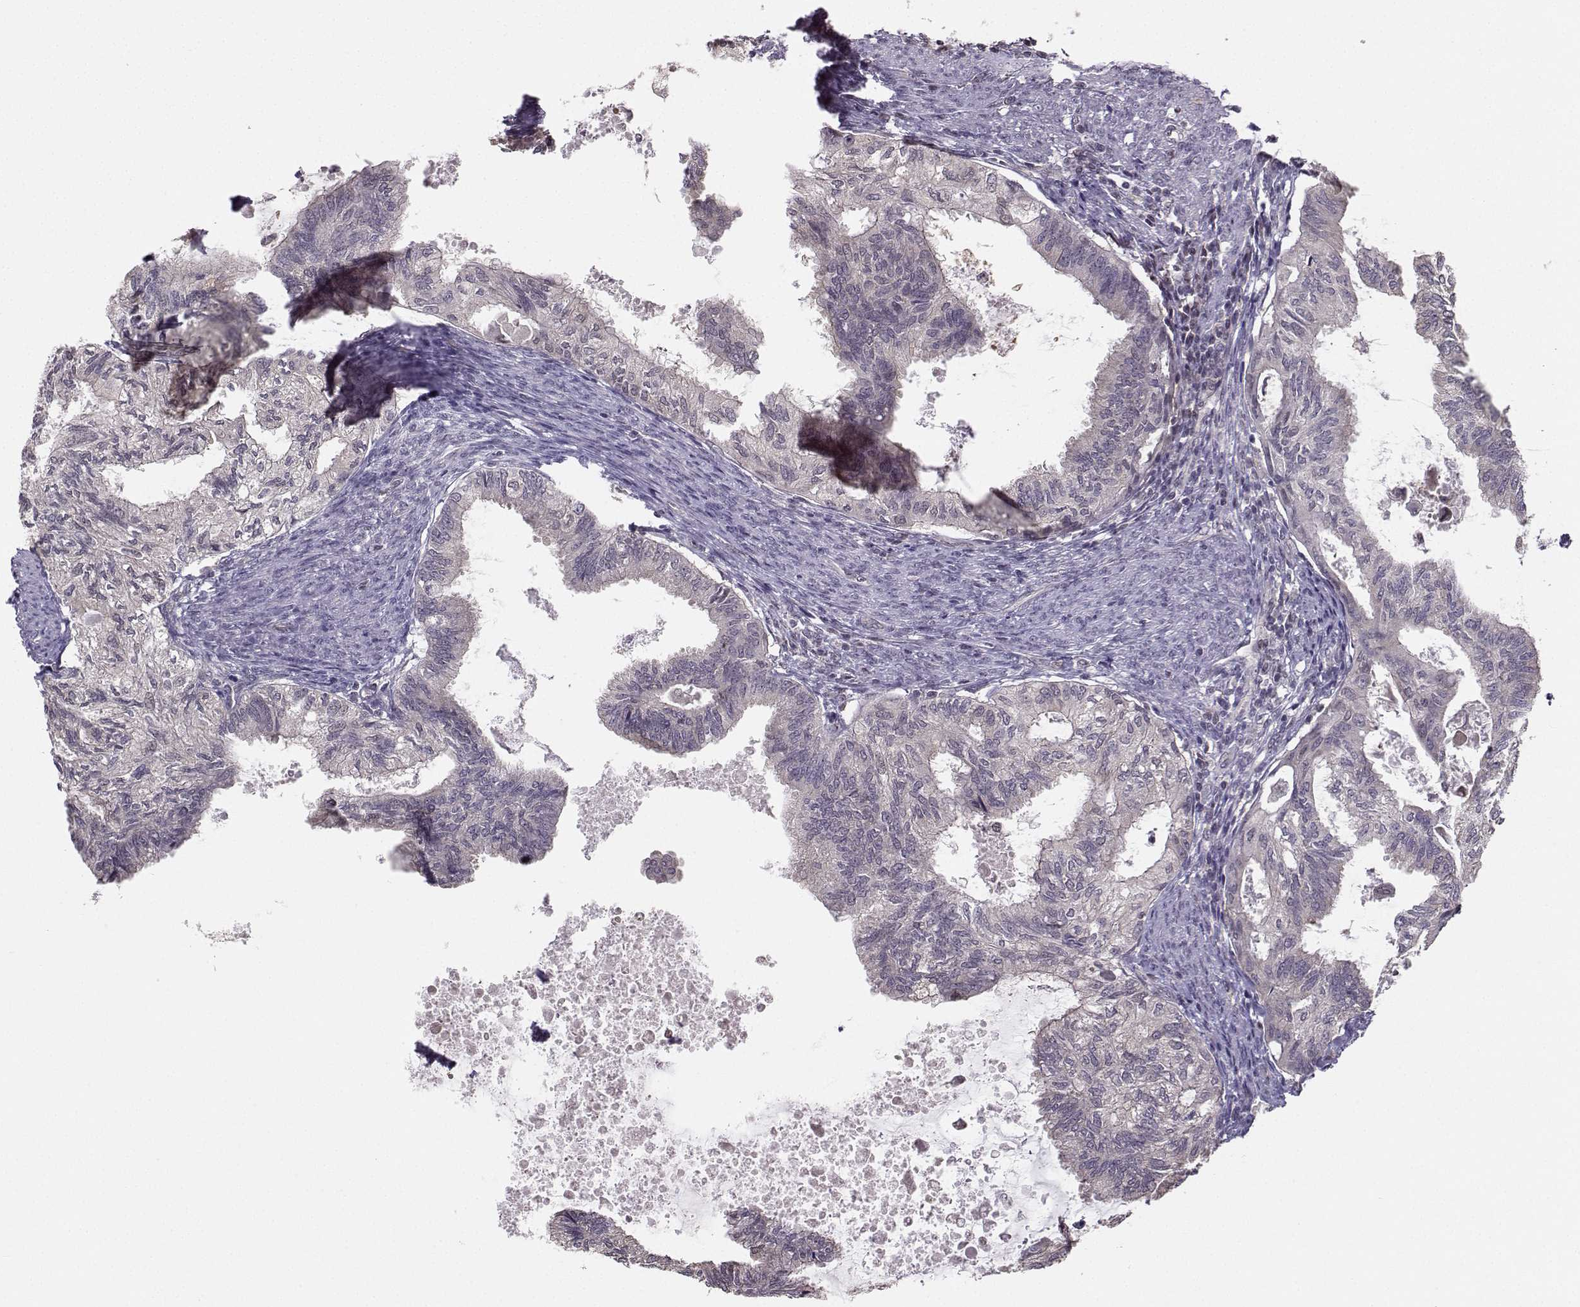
{"staining": {"intensity": "negative", "quantity": "none", "location": "none"}, "tissue": "endometrial cancer", "cell_type": "Tumor cells", "image_type": "cancer", "snomed": [{"axis": "morphology", "description": "Adenocarcinoma, NOS"}, {"axis": "topography", "description": "Endometrium"}], "caption": "Endometrial cancer was stained to show a protein in brown. There is no significant expression in tumor cells.", "gene": "PKP2", "patient": {"sex": "female", "age": 86}}